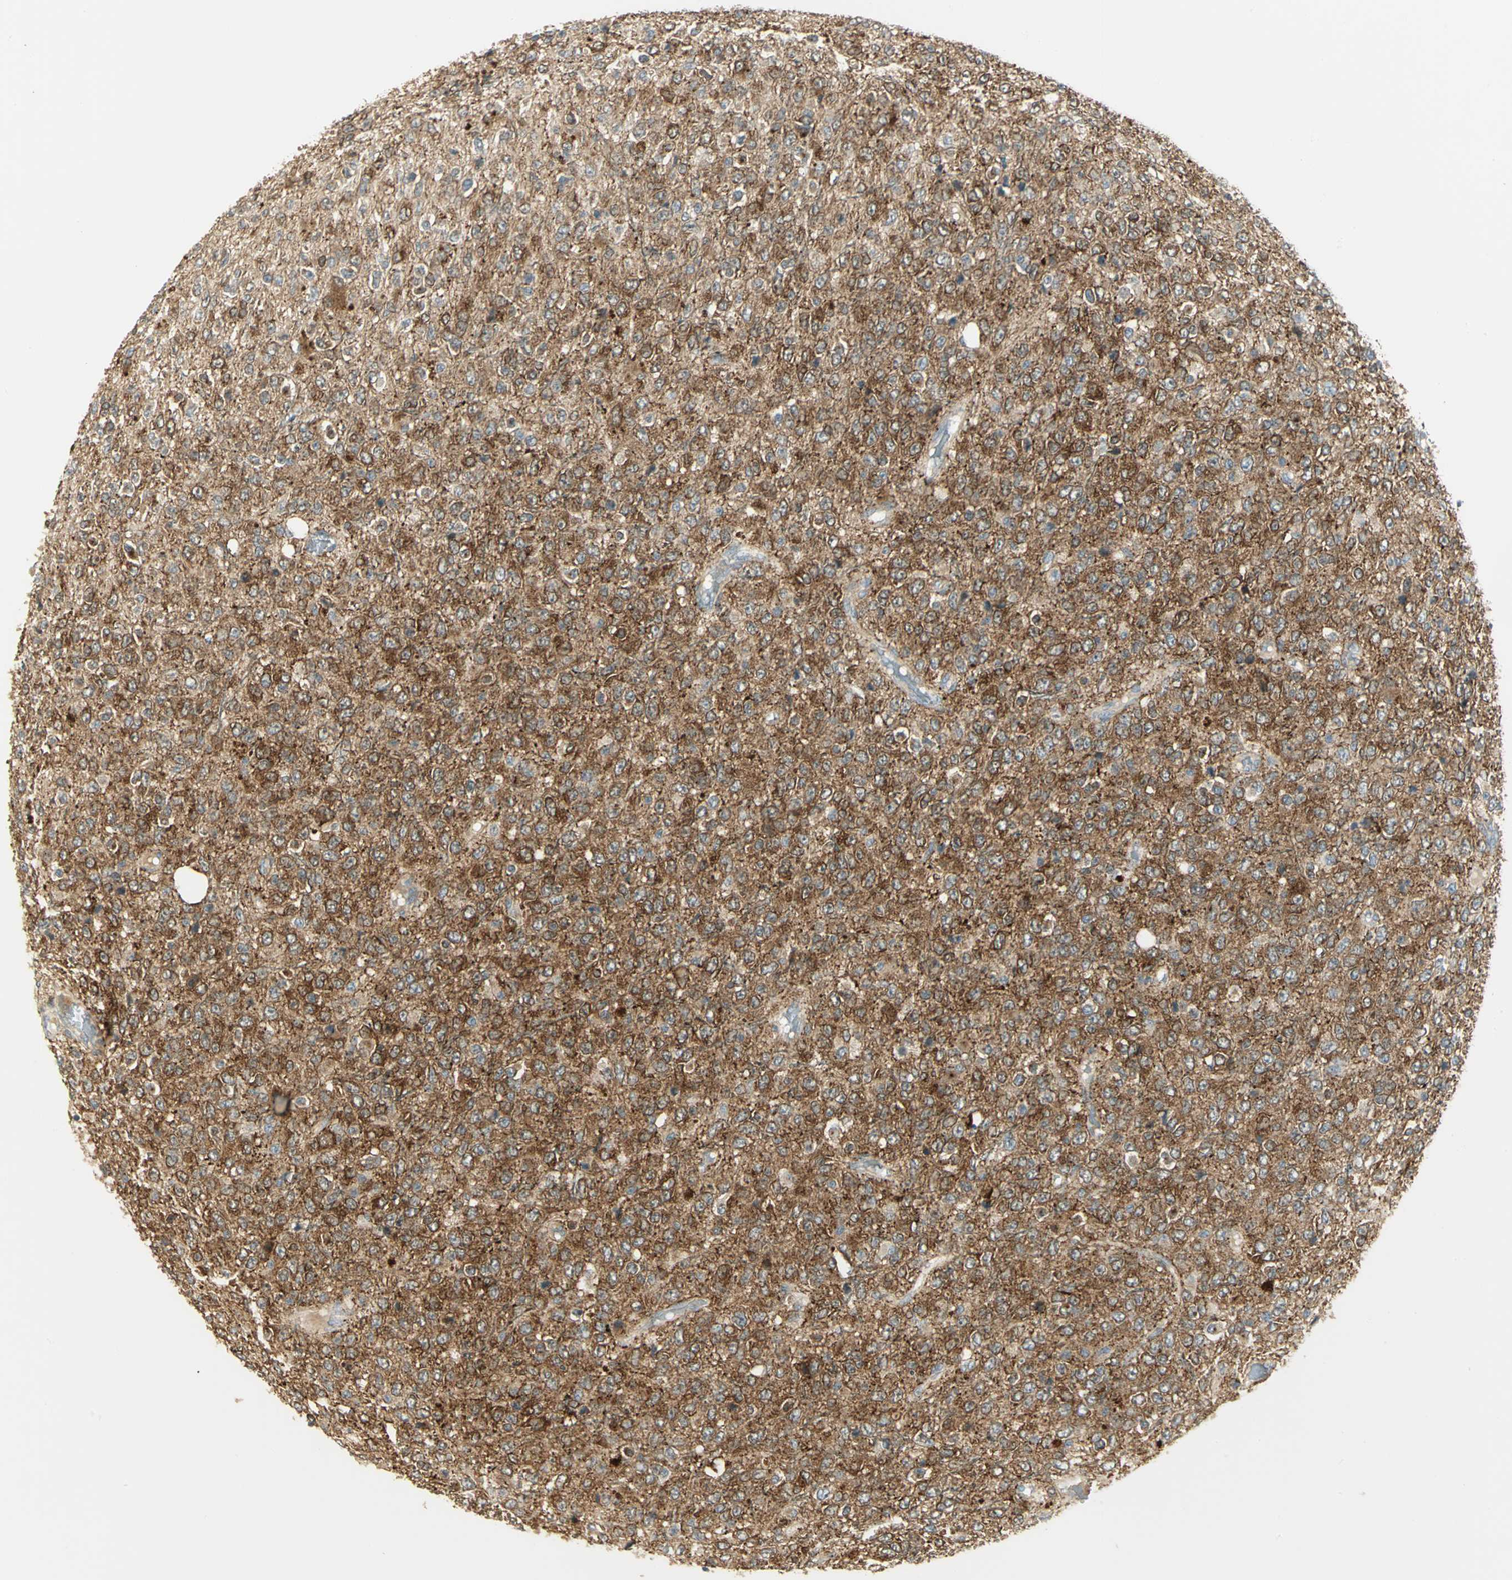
{"staining": {"intensity": "strong", "quantity": ">75%", "location": "cytoplasmic/membranous"}, "tissue": "glioma", "cell_type": "Tumor cells", "image_type": "cancer", "snomed": [{"axis": "morphology", "description": "Glioma, malignant, High grade"}, {"axis": "topography", "description": "pancreas cauda"}], "caption": "Malignant glioma (high-grade) stained with DAB (3,3'-diaminobenzidine) immunohistochemistry reveals high levels of strong cytoplasmic/membranous positivity in about >75% of tumor cells.", "gene": "MAPK8IP3", "patient": {"sex": "male", "age": 60}}